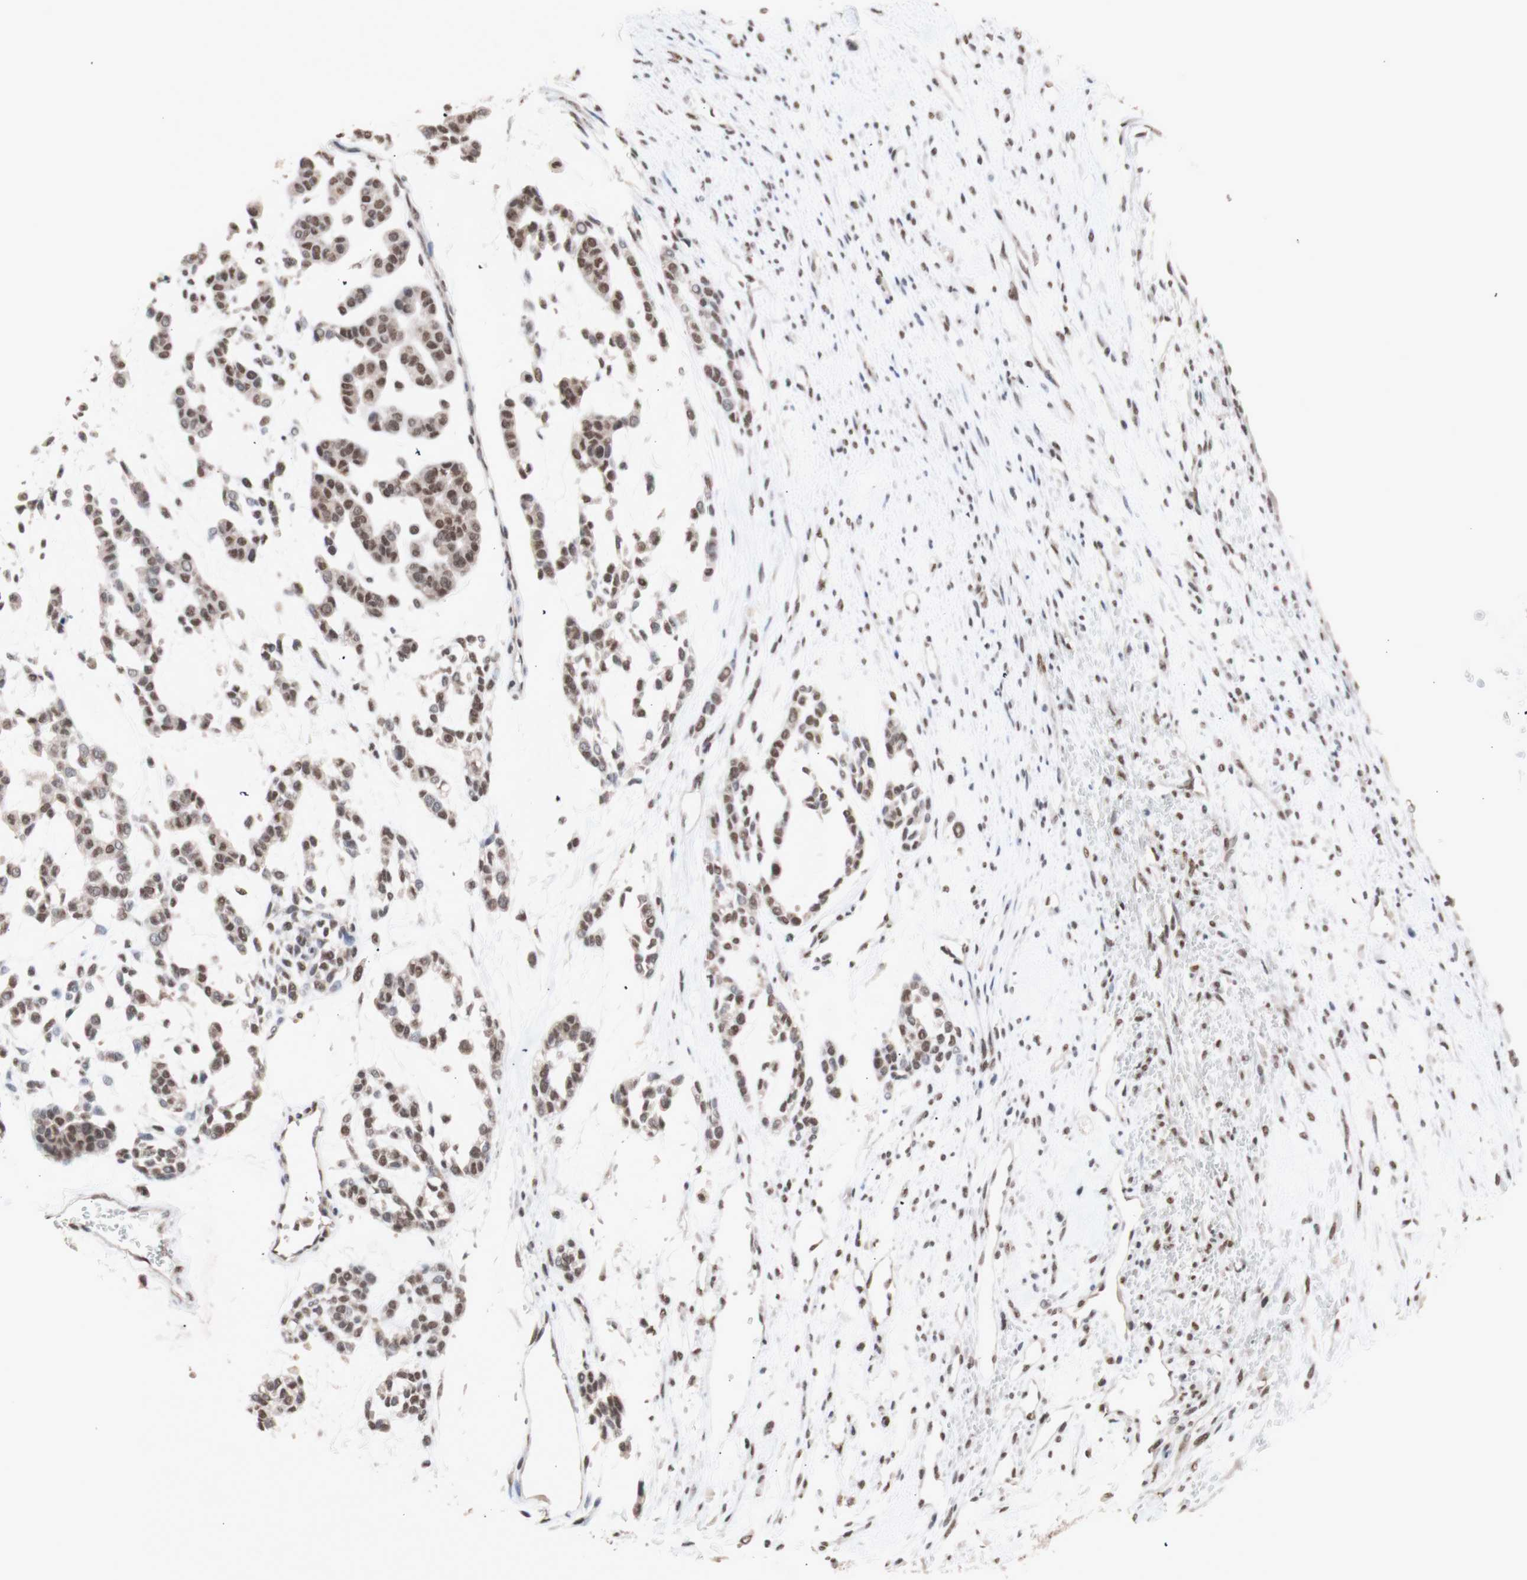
{"staining": {"intensity": "weak", "quantity": ">75%", "location": "nuclear"}, "tissue": "head and neck cancer", "cell_type": "Tumor cells", "image_type": "cancer", "snomed": [{"axis": "morphology", "description": "Adenocarcinoma, NOS"}, {"axis": "morphology", "description": "Adenoma, NOS"}, {"axis": "topography", "description": "Head-Neck"}], "caption": "Adenoma (head and neck) stained with a protein marker displays weak staining in tumor cells.", "gene": "SFPQ", "patient": {"sex": "female", "age": 55}}